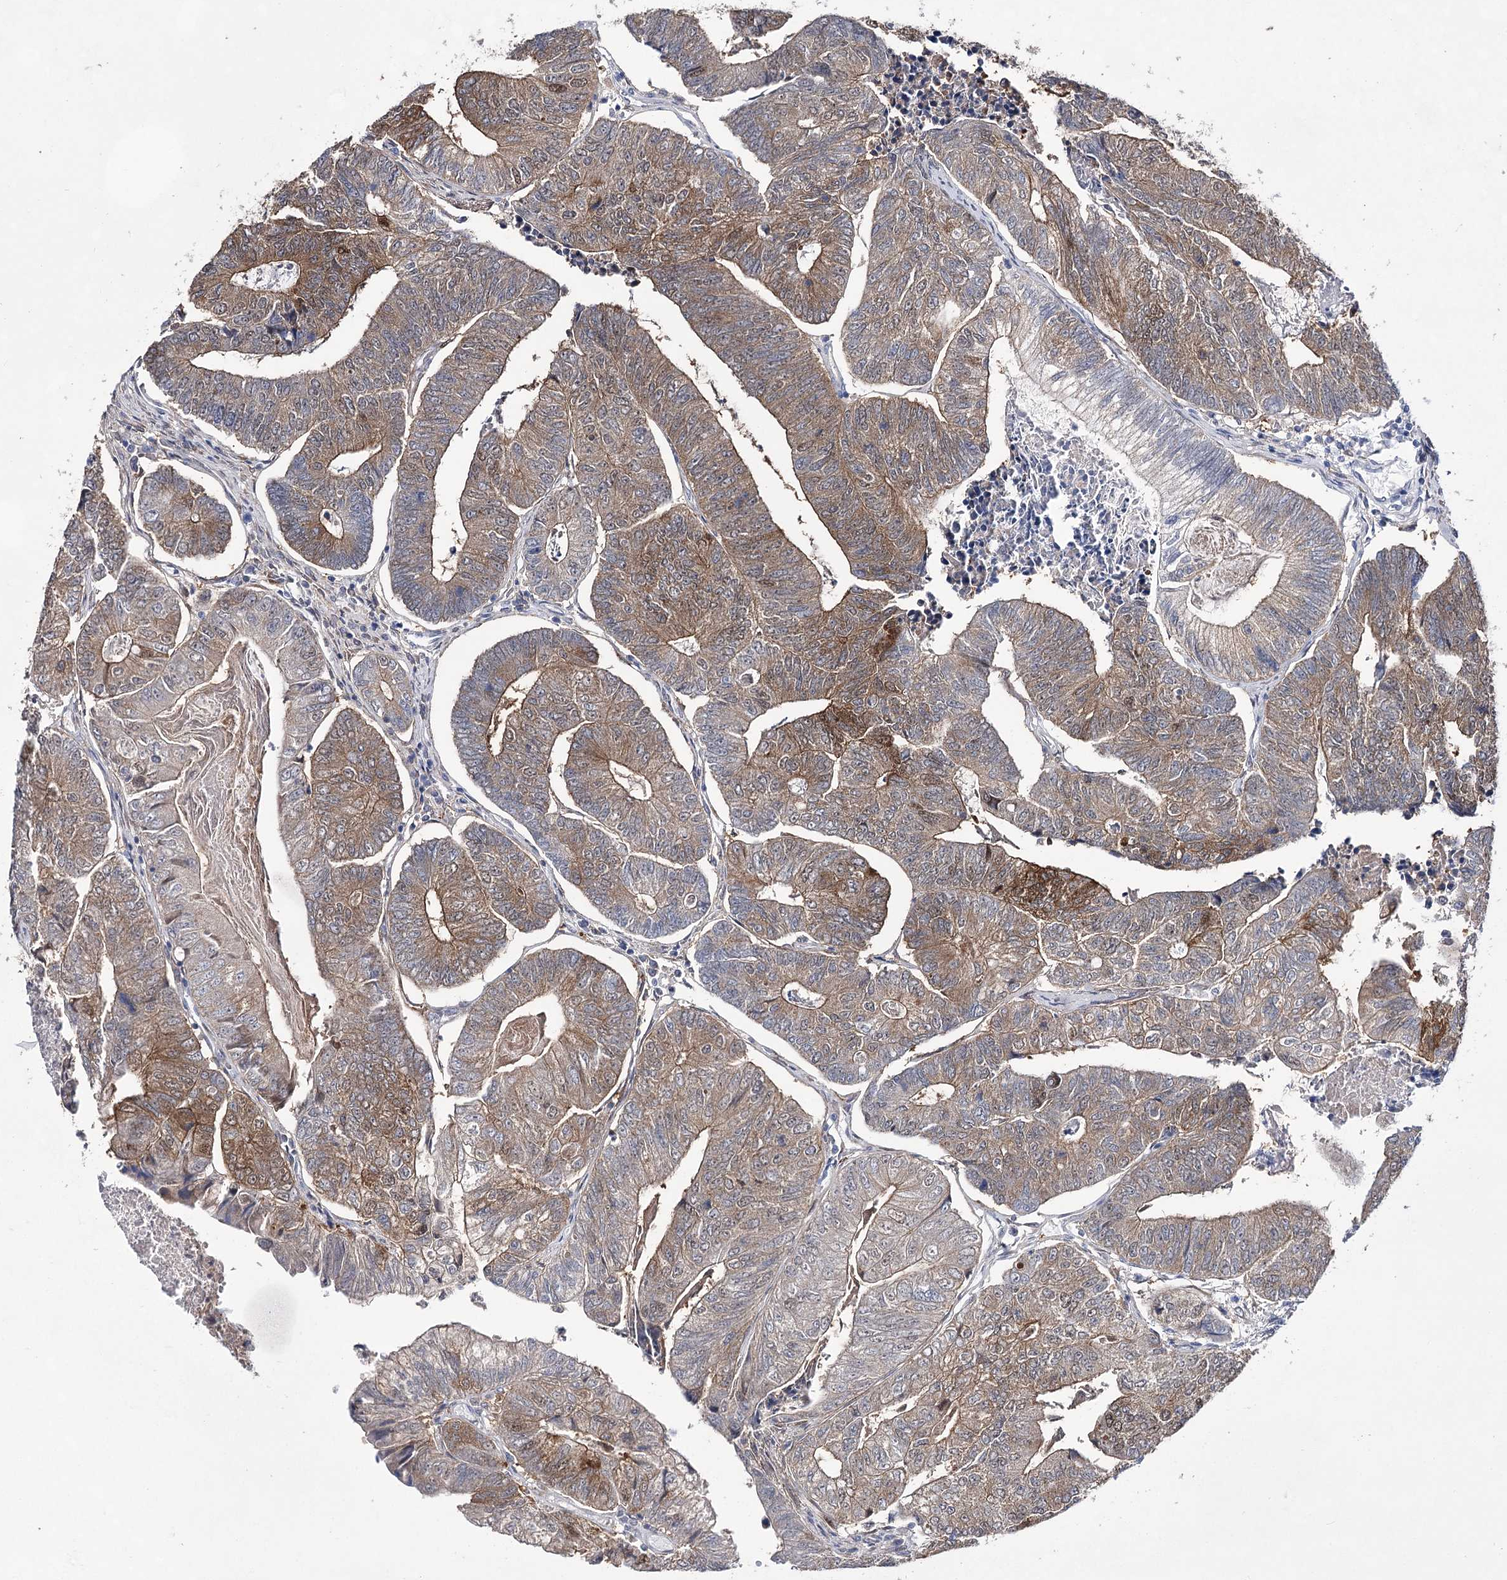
{"staining": {"intensity": "moderate", "quantity": ">75%", "location": "cytoplasmic/membranous"}, "tissue": "colorectal cancer", "cell_type": "Tumor cells", "image_type": "cancer", "snomed": [{"axis": "morphology", "description": "Adenocarcinoma, NOS"}, {"axis": "topography", "description": "Colon"}], "caption": "IHC image of colorectal adenocarcinoma stained for a protein (brown), which reveals medium levels of moderate cytoplasmic/membranous staining in about >75% of tumor cells.", "gene": "UGDH", "patient": {"sex": "female", "age": 67}}